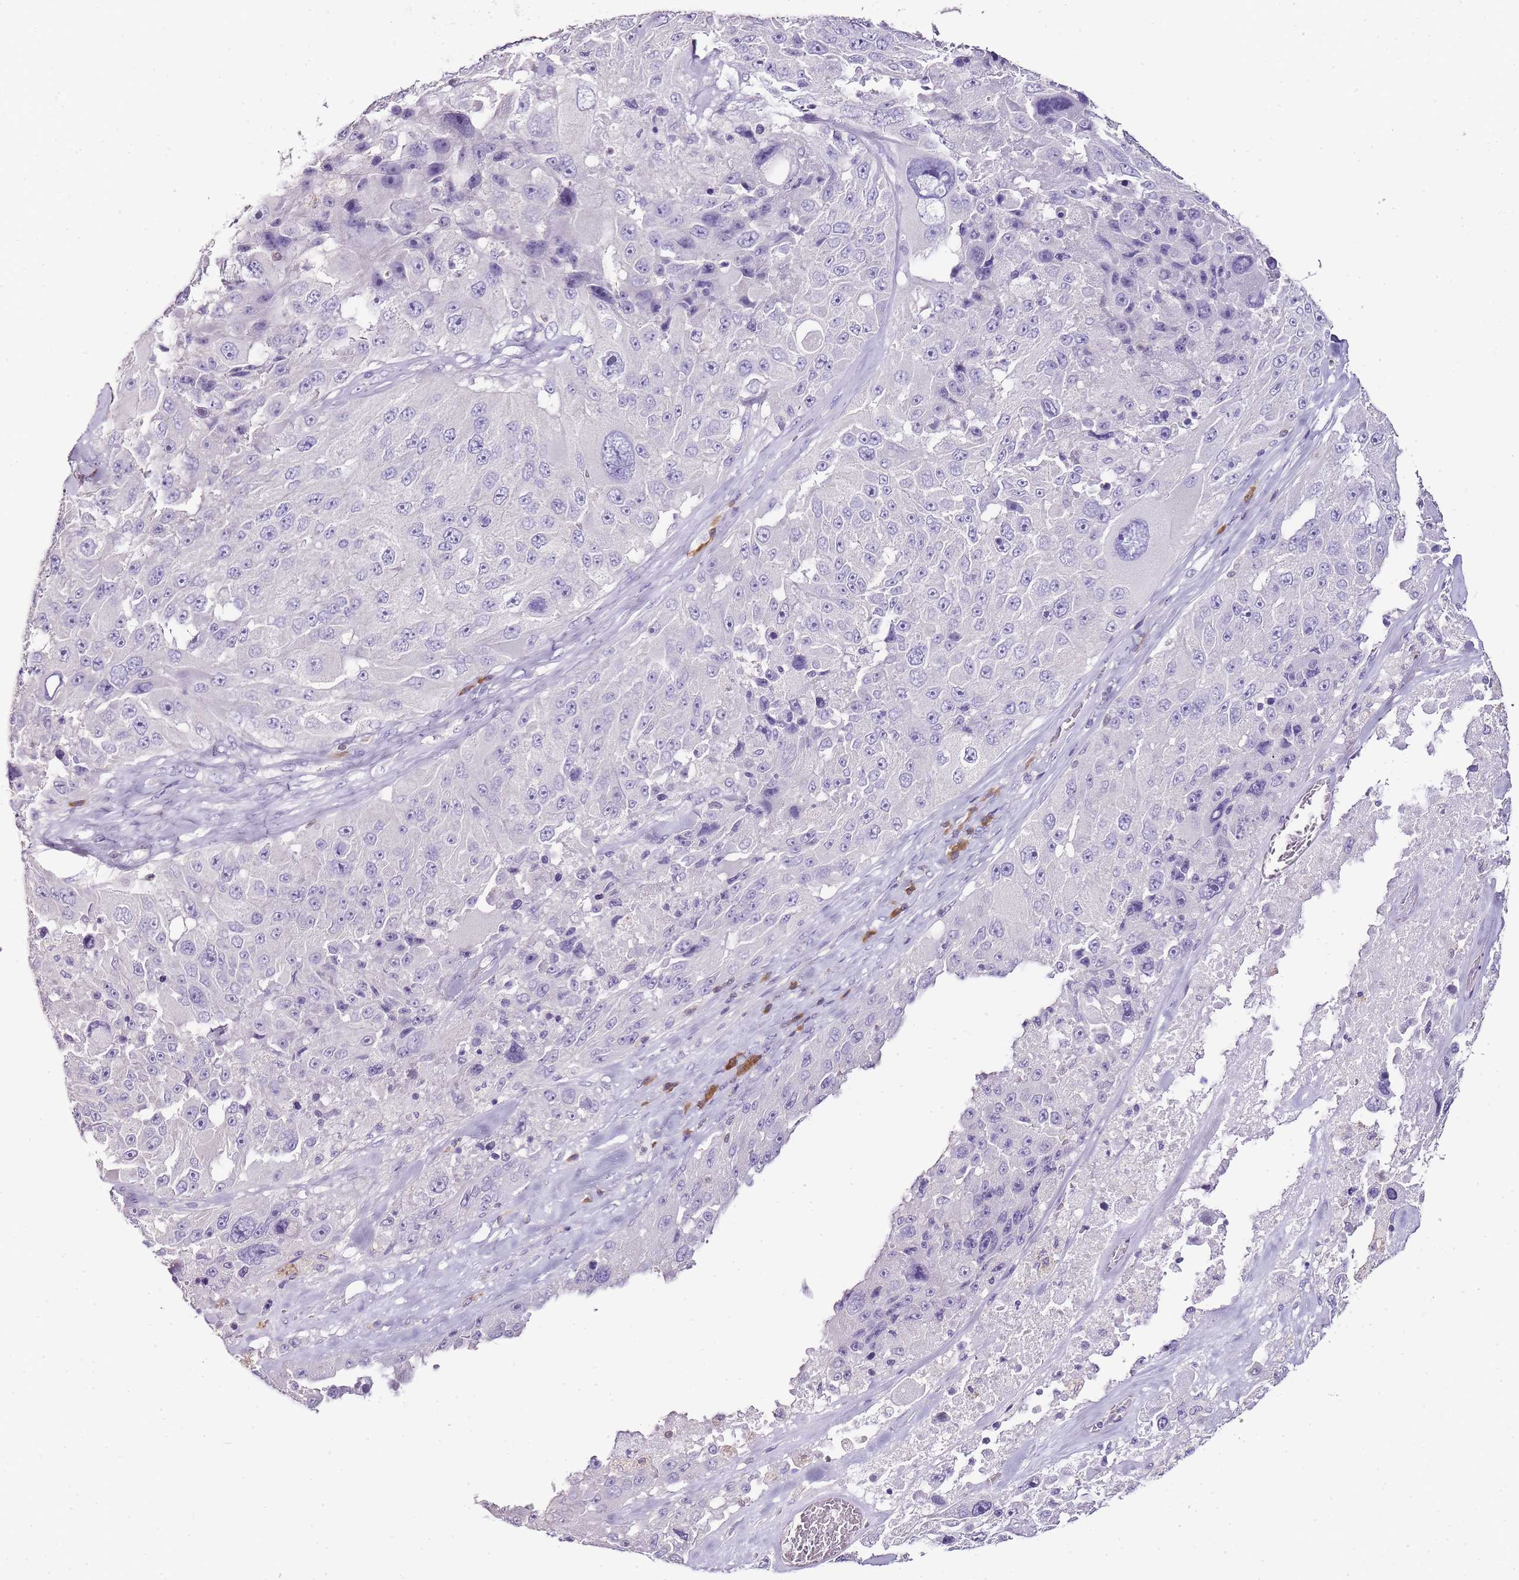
{"staining": {"intensity": "negative", "quantity": "none", "location": "none"}, "tissue": "melanoma", "cell_type": "Tumor cells", "image_type": "cancer", "snomed": [{"axis": "morphology", "description": "Malignant melanoma, Metastatic site"}, {"axis": "topography", "description": "Lymph node"}], "caption": "The immunohistochemistry micrograph has no significant staining in tumor cells of malignant melanoma (metastatic site) tissue.", "gene": "ZBP1", "patient": {"sex": "male", "age": 62}}